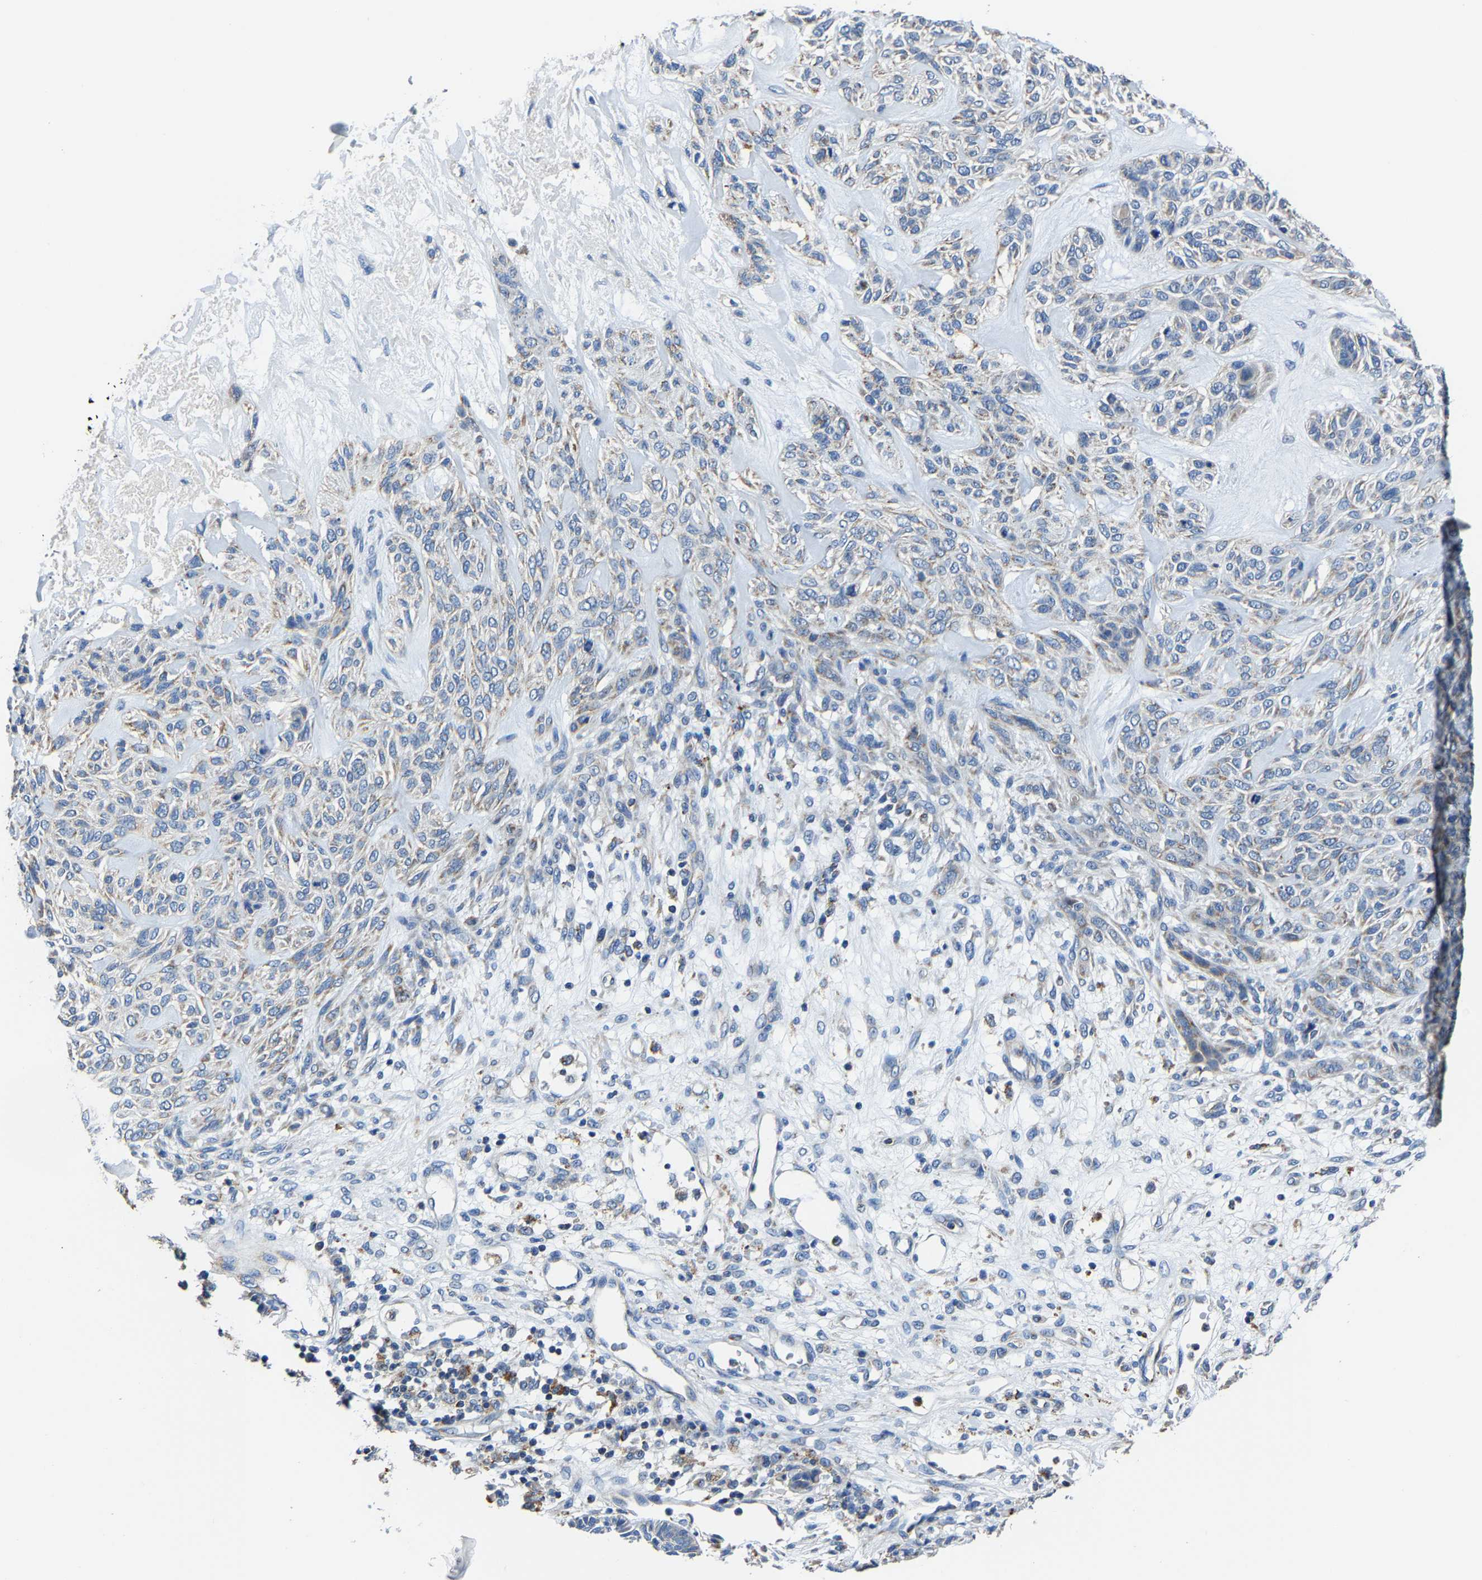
{"staining": {"intensity": "weak", "quantity": "<25%", "location": "cytoplasmic/membranous"}, "tissue": "skin cancer", "cell_type": "Tumor cells", "image_type": "cancer", "snomed": [{"axis": "morphology", "description": "Basal cell carcinoma"}, {"axis": "topography", "description": "Skin"}], "caption": "IHC of basal cell carcinoma (skin) exhibits no expression in tumor cells.", "gene": "AGK", "patient": {"sex": "male", "age": 55}}